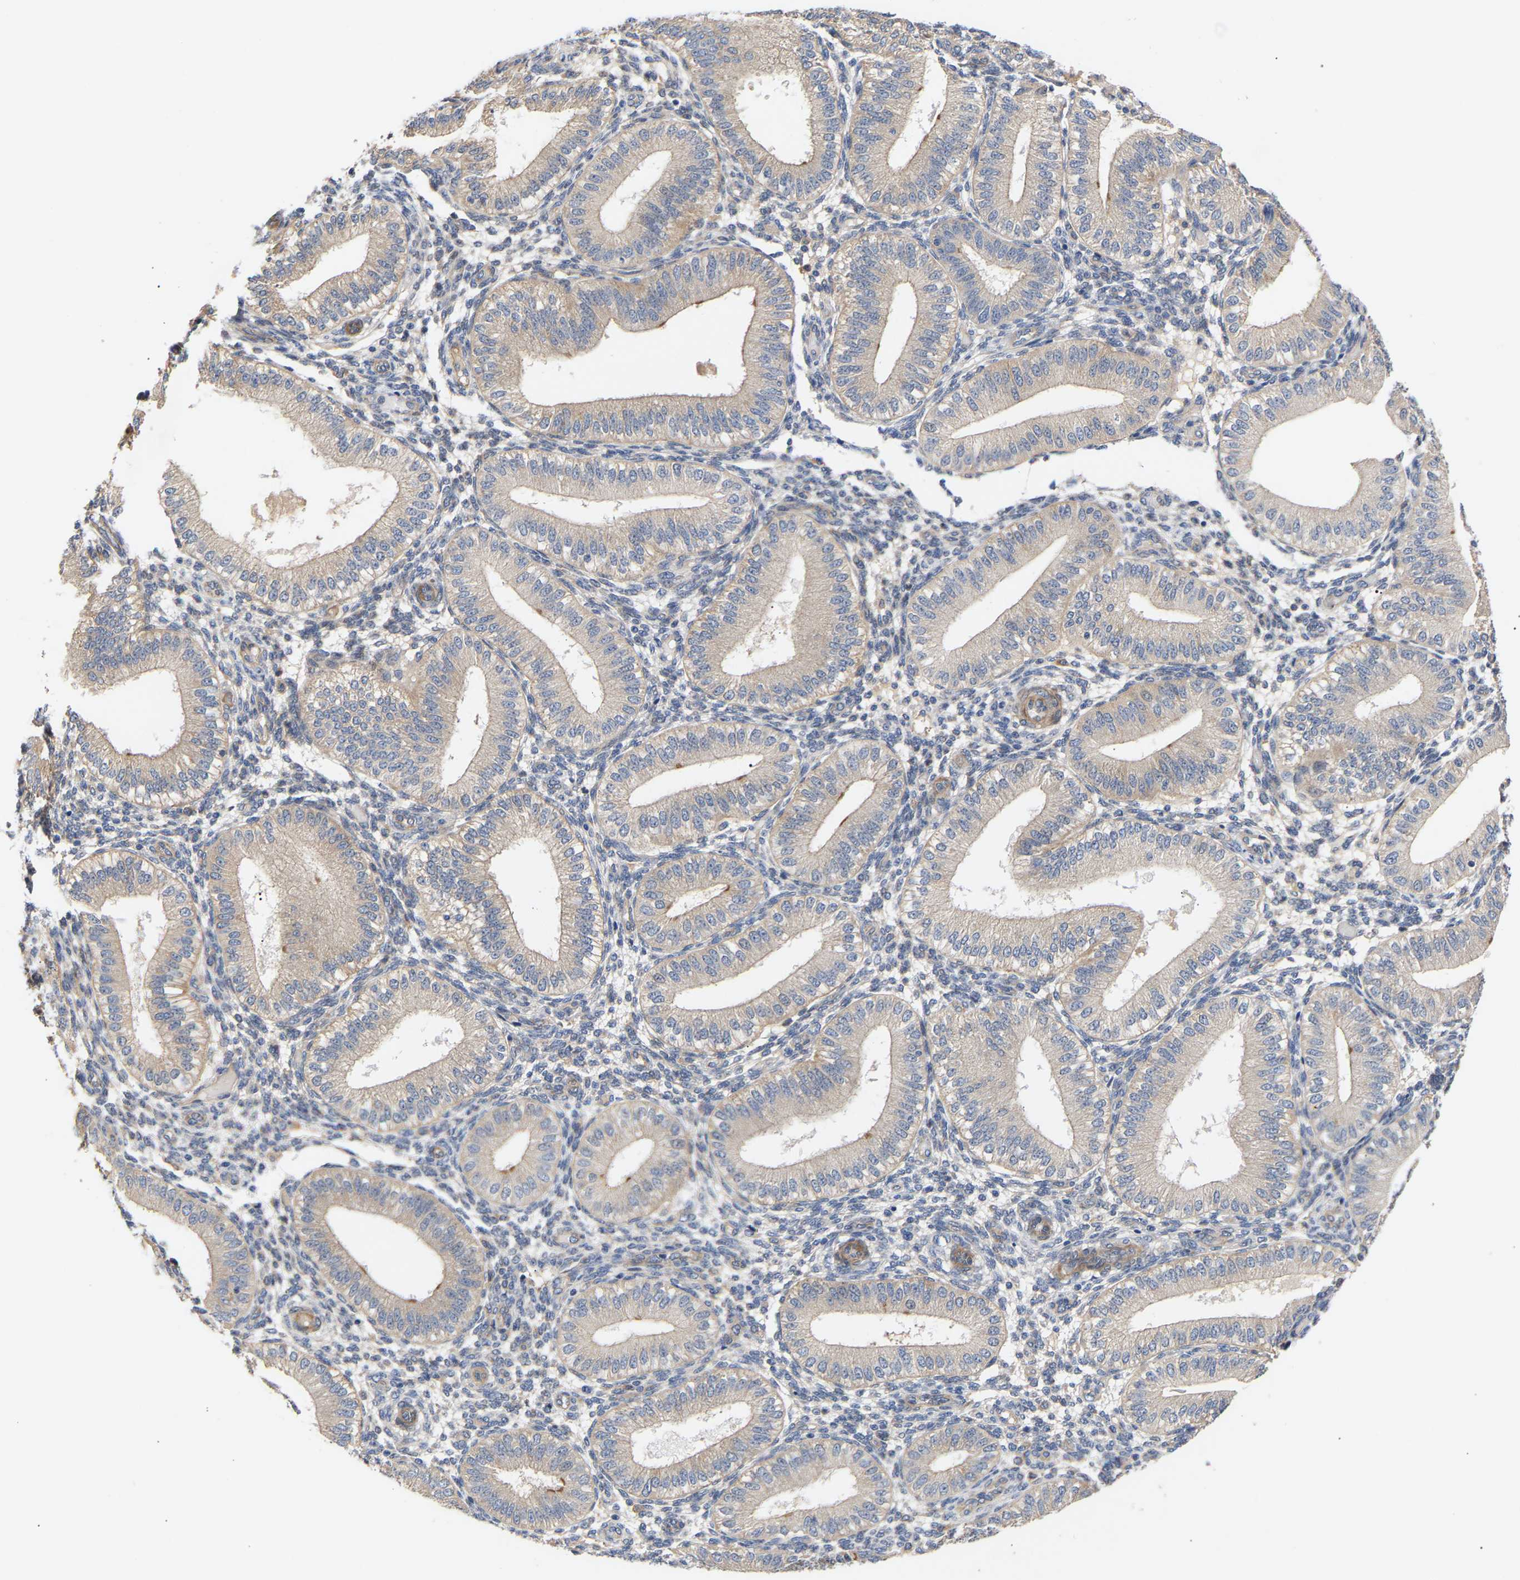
{"staining": {"intensity": "weak", "quantity": "25%-75%", "location": "cytoplasmic/membranous"}, "tissue": "endometrium", "cell_type": "Cells in endometrial stroma", "image_type": "normal", "snomed": [{"axis": "morphology", "description": "Normal tissue, NOS"}, {"axis": "topography", "description": "Endometrium"}], "caption": "Protein staining demonstrates weak cytoplasmic/membranous expression in about 25%-75% of cells in endometrial stroma in unremarkable endometrium.", "gene": "KASH5", "patient": {"sex": "female", "age": 39}}